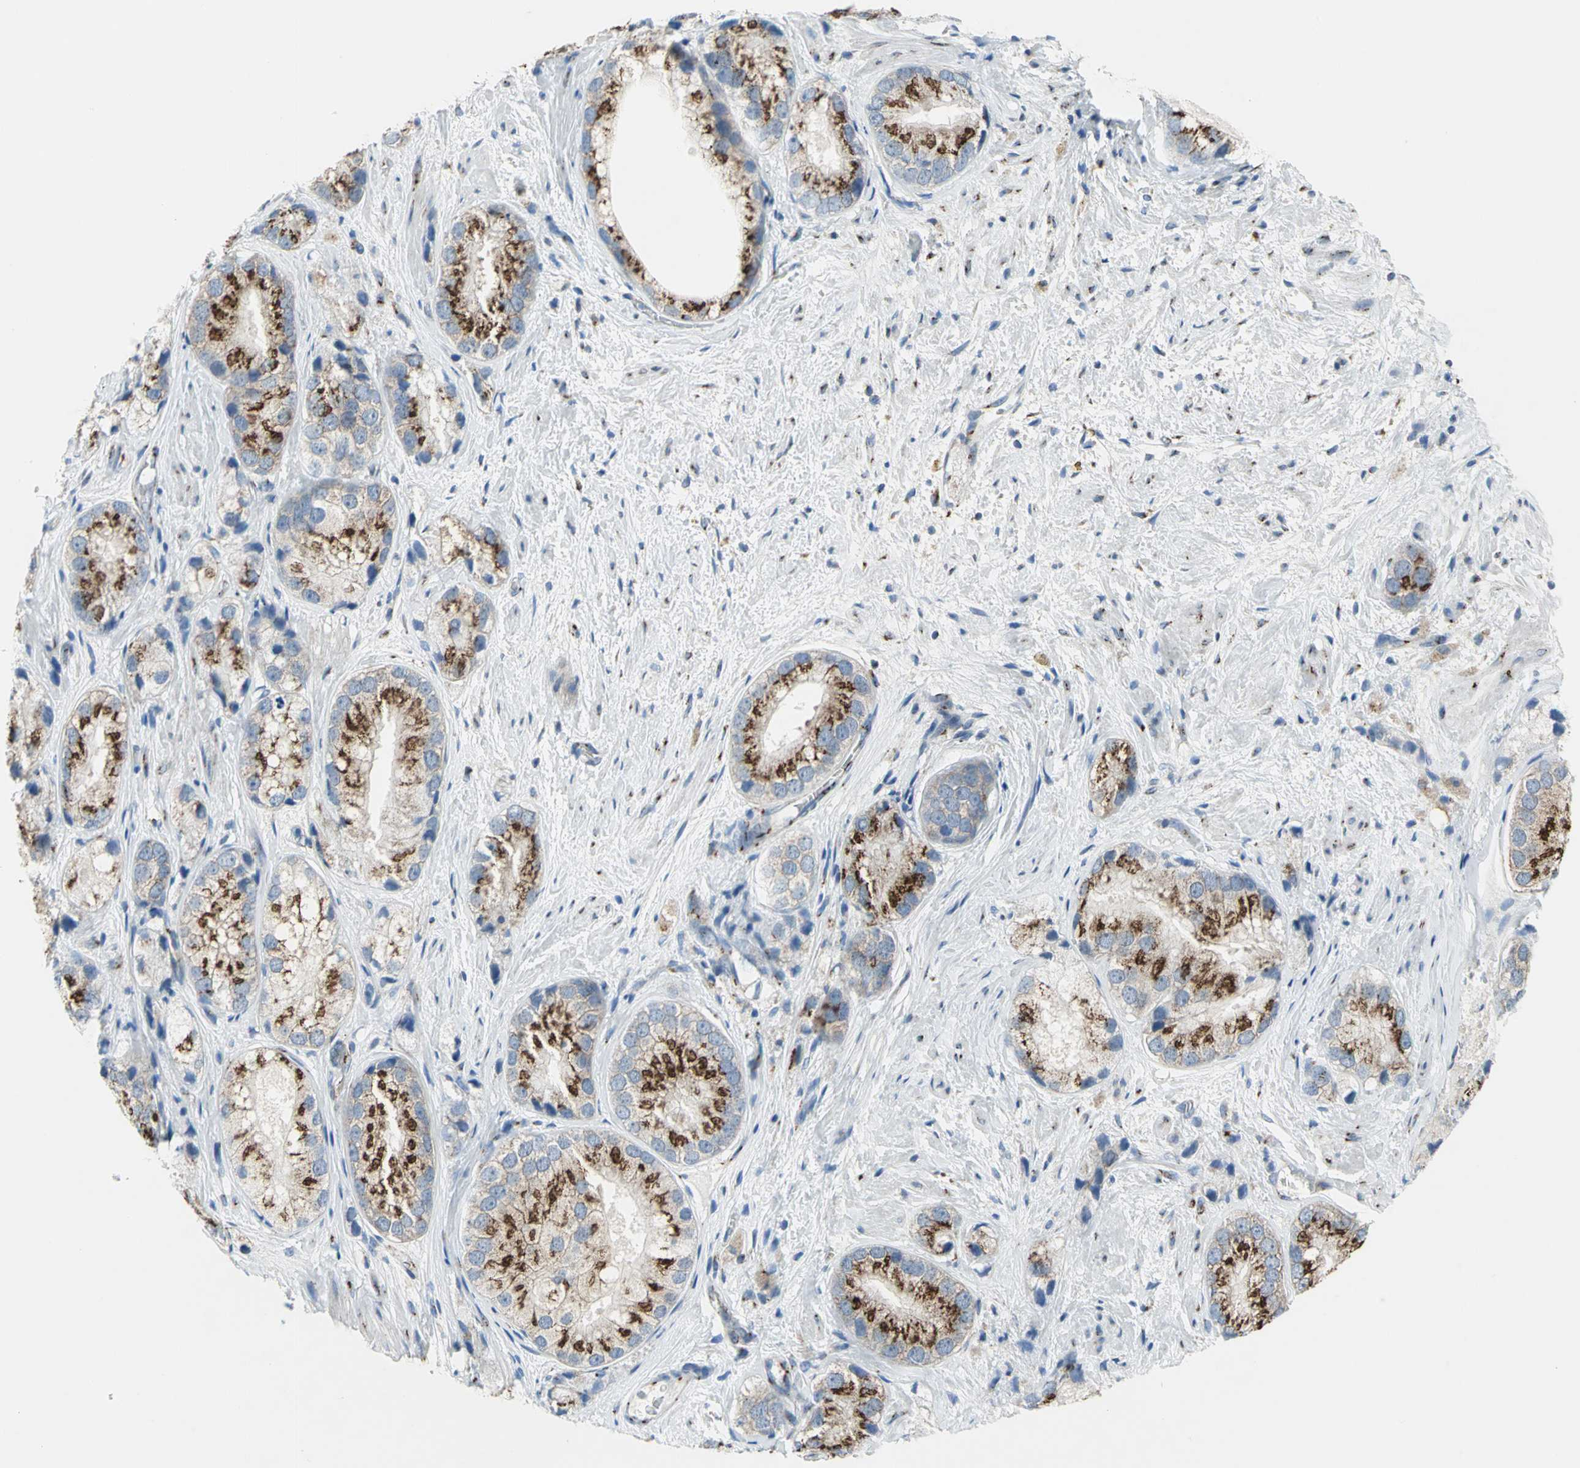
{"staining": {"intensity": "strong", "quantity": ">75%", "location": "cytoplasmic/membranous"}, "tissue": "prostate cancer", "cell_type": "Tumor cells", "image_type": "cancer", "snomed": [{"axis": "morphology", "description": "Adenocarcinoma, Low grade"}, {"axis": "topography", "description": "Prostate"}], "caption": "Tumor cells show high levels of strong cytoplasmic/membranous expression in approximately >75% of cells in adenocarcinoma (low-grade) (prostate).", "gene": "GPR3", "patient": {"sex": "male", "age": 69}}